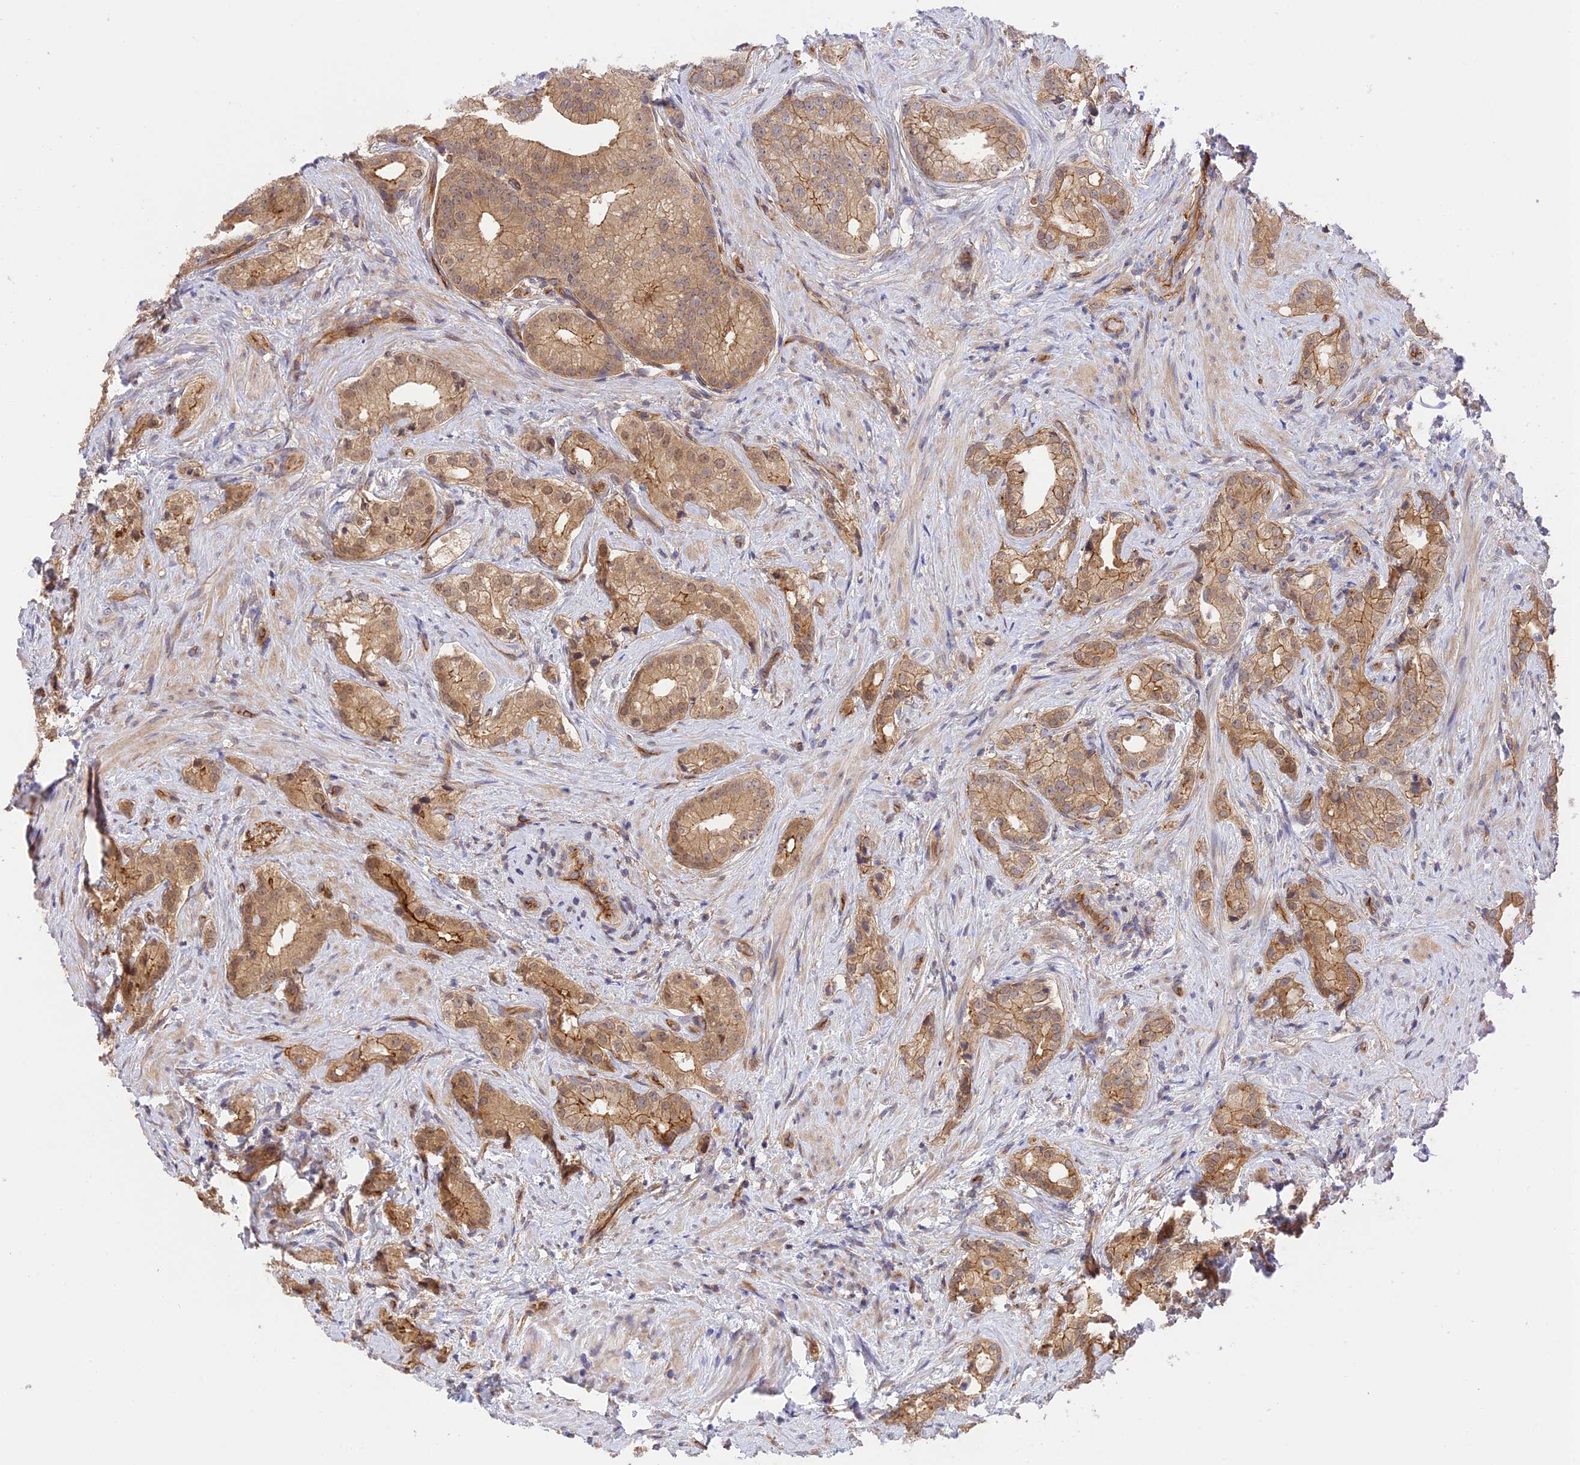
{"staining": {"intensity": "moderate", "quantity": ">75%", "location": "cytoplasmic/membranous,nuclear"}, "tissue": "prostate cancer", "cell_type": "Tumor cells", "image_type": "cancer", "snomed": [{"axis": "morphology", "description": "Adenocarcinoma, Low grade"}, {"axis": "topography", "description": "Prostate"}], "caption": "The histopathology image reveals a brown stain indicating the presence of a protein in the cytoplasmic/membranous and nuclear of tumor cells in prostate cancer. (Stains: DAB in brown, nuclei in blue, Microscopy: brightfield microscopy at high magnification).", "gene": "HOMER2", "patient": {"sex": "male", "age": 71}}